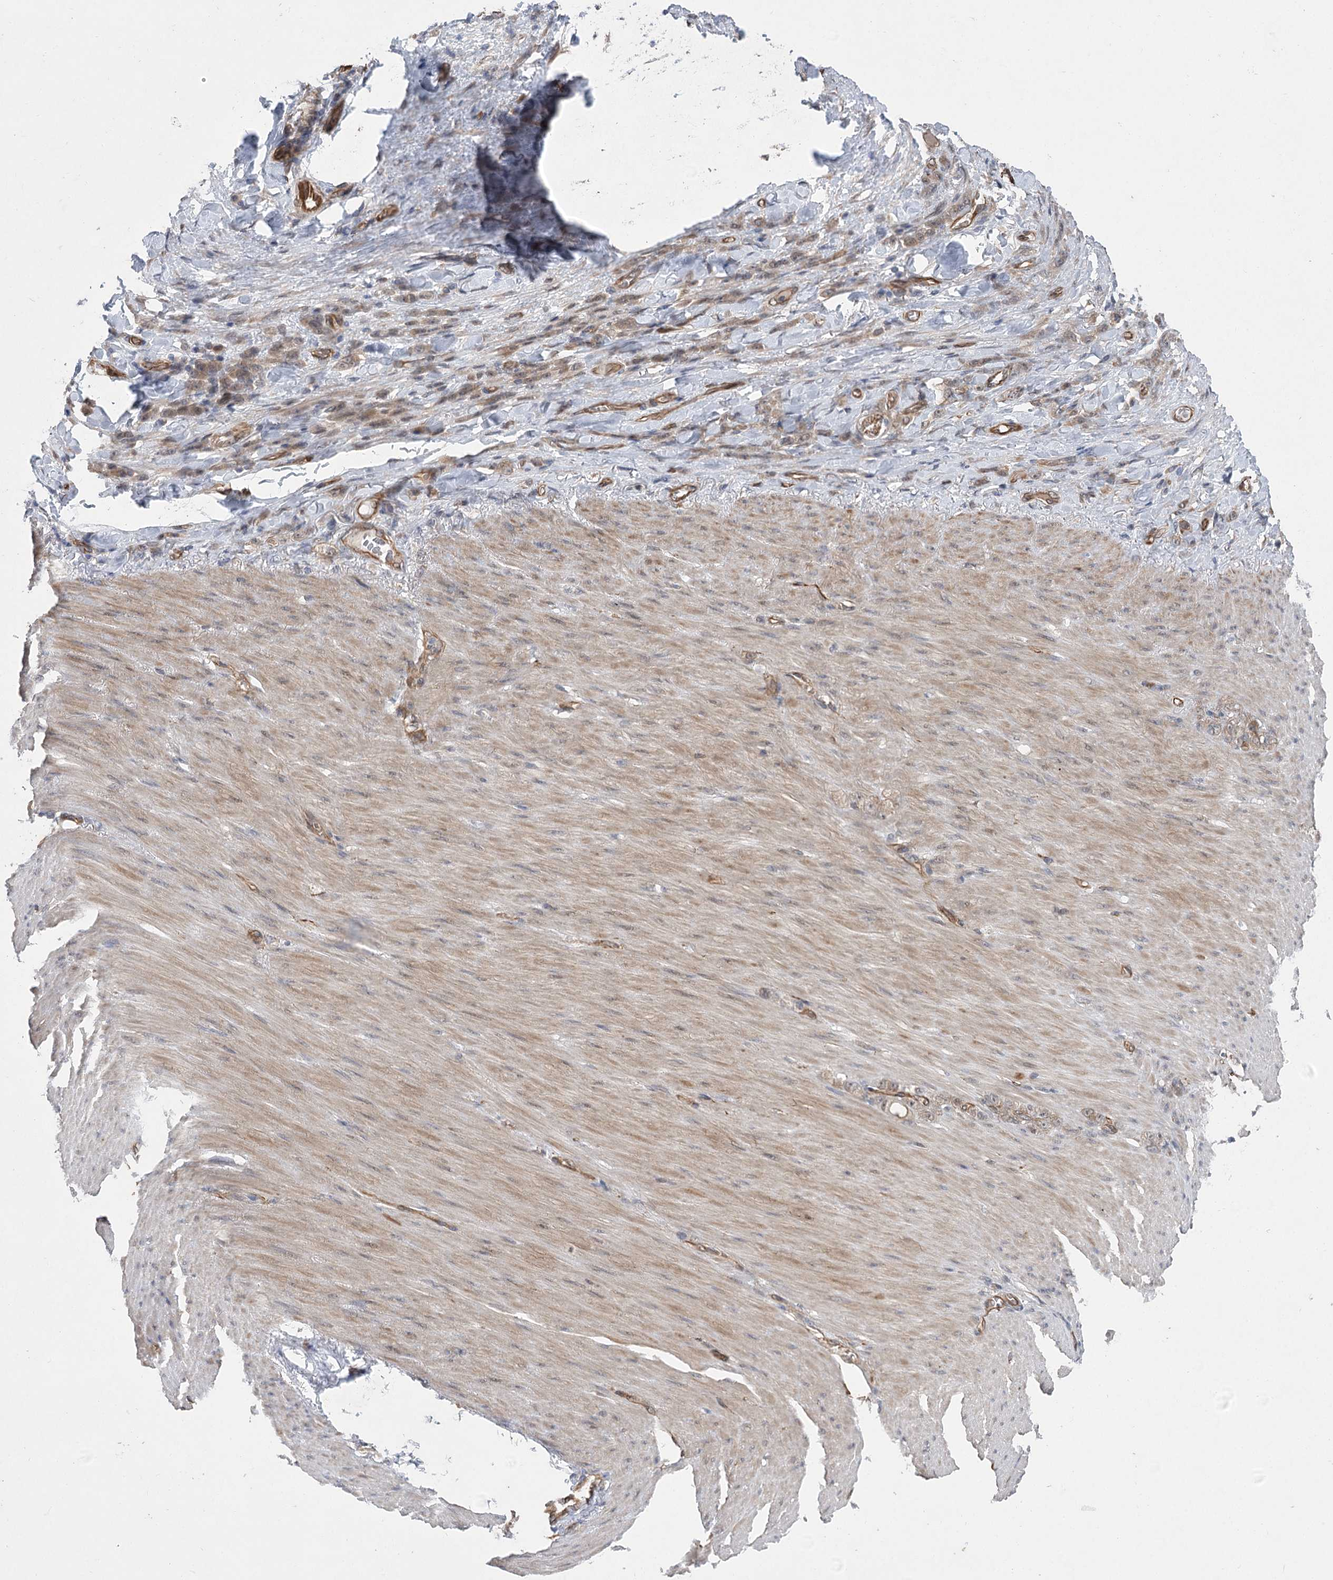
{"staining": {"intensity": "weak", "quantity": "25%-75%", "location": "cytoplasmic/membranous"}, "tissue": "stomach cancer", "cell_type": "Tumor cells", "image_type": "cancer", "snomed": [{"axis": "morphology", "description": "Normal tissue, NOS"}, {"axis": "morphology", "description": "Adenocarcinoma, NOS"}, {"axis": "topography", "description": "Stomach"}], "caption": "The photomicrograph demonstrates immunohistochemical staining of stomach adenocarcinoma. There is weak cytoplasmic/membranous positivity is present in about 25%-75% of tumor cells. Nuclei are stained in blue.", "gene": "RWDD4", "patient": {"sex": "male", "age": 82}}